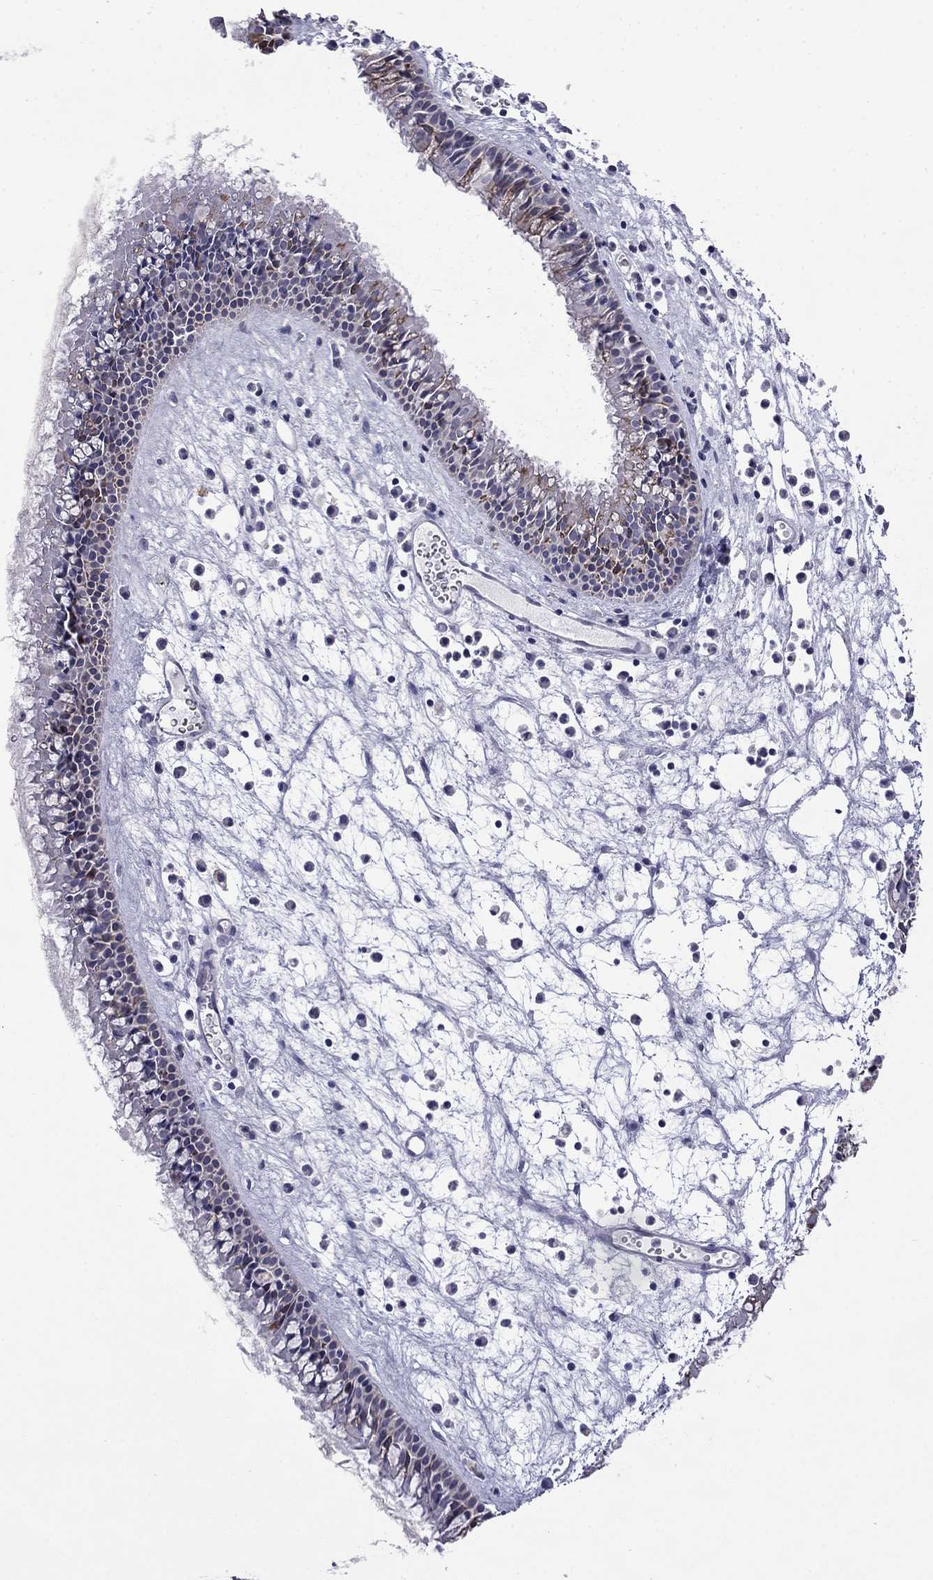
{"staining": {"intensity": "moderate", "quantity": "<25%", "location": "cytoplasmic/membranous"}, "tissue": "nasopharynx", "cell_type": "Respiratory epithelial cells", "image_type": "normal", "snomed": [{"axis": "morphology", "description": "Normal tissue, NOS"}, {"axis": "topography", "description": "Nasopharynx"}], "caption": "Immunohistochemistry histopathology image of unremarkable nasopharynx stained for a protein (brown), which demonstrates low levels of moderate cytoplasmic/membranous expression in approximately <25% of respiratory epithelial cells.", "gene": "PRR18", "patient": {"sex": "female", "age": 47}}